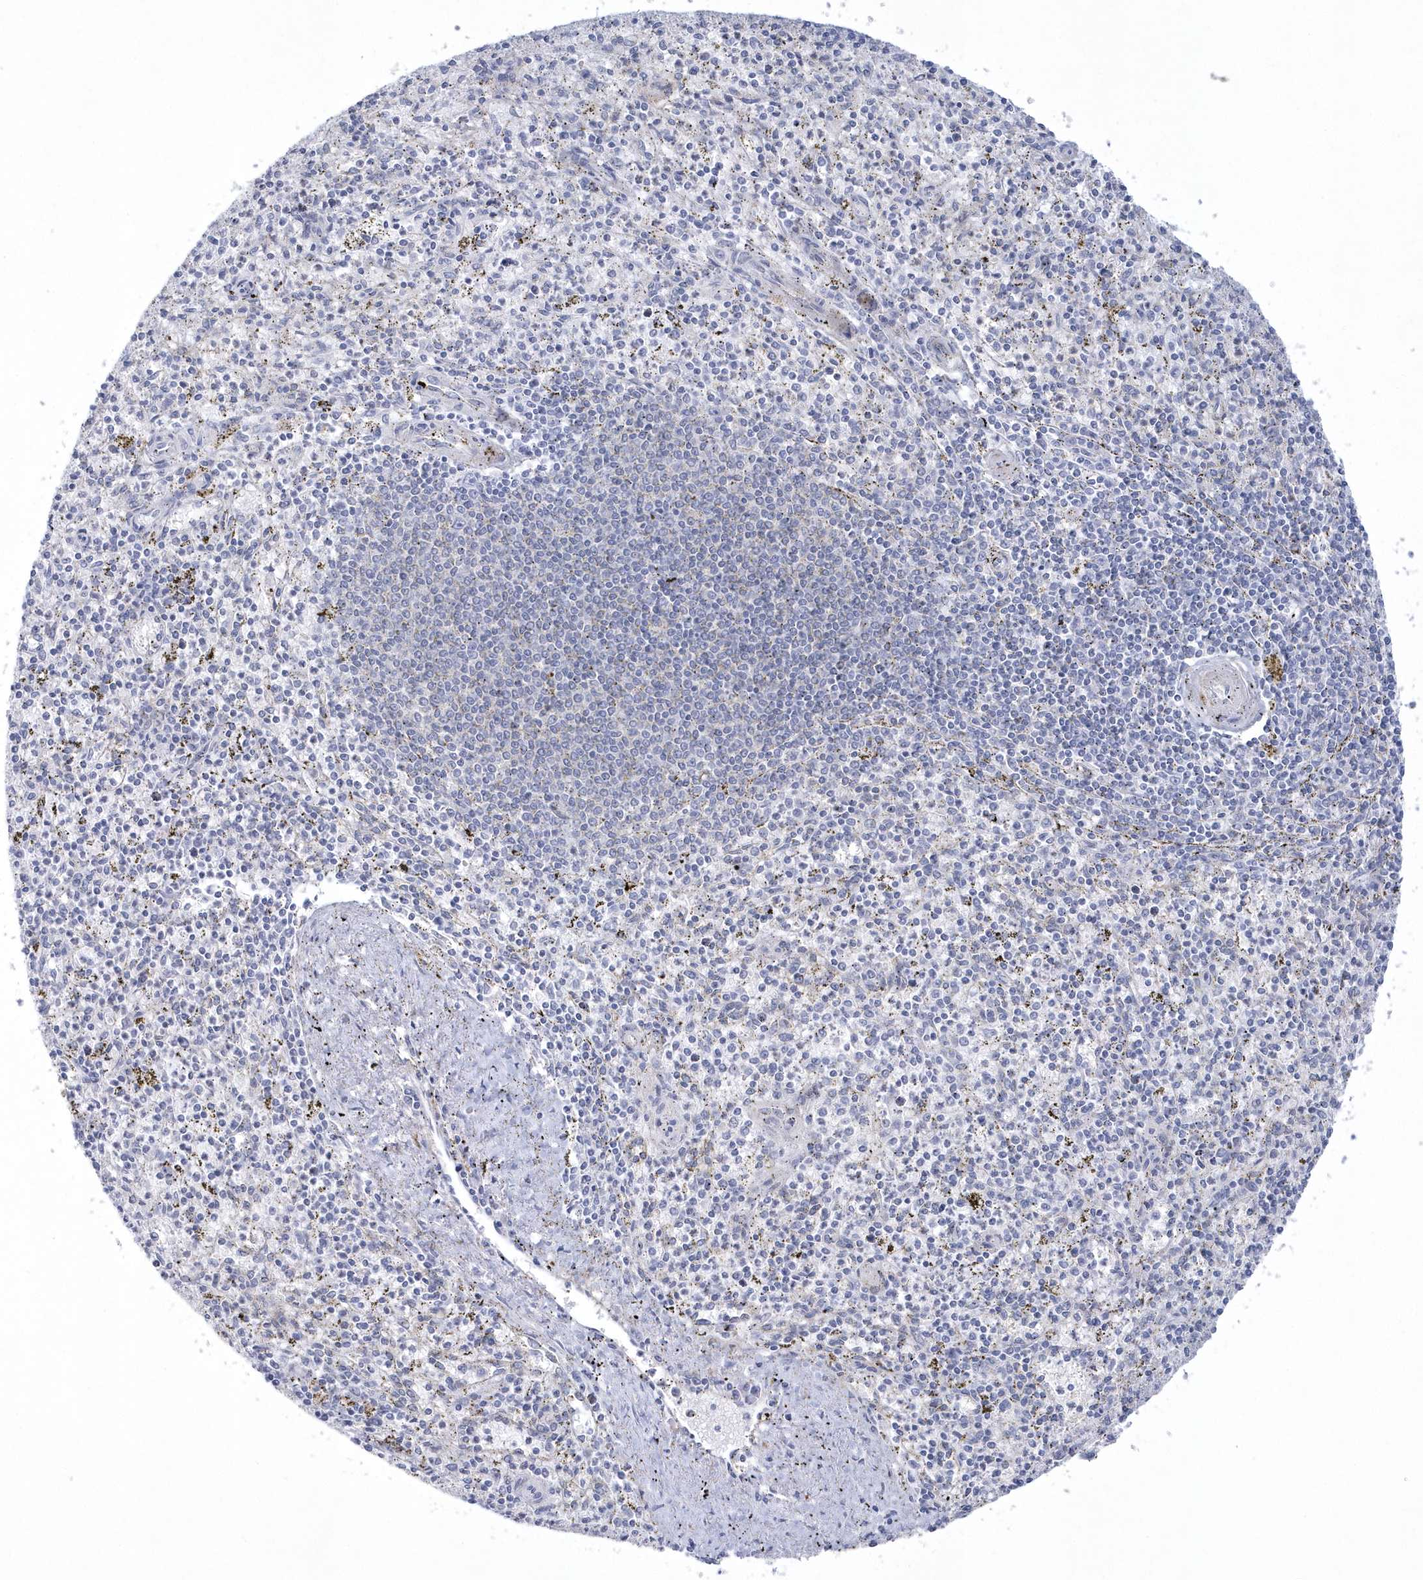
{"staining": {"intensity": "negative", "quantity": "none", "location": "none"}, "tissue": "spleen", "cell_type": "Cells in red pulp", "image_type": "normal", "snomed": [{"axis": "morphology", "description": "Normal tissue, NOS"}, {"axis": "topography", "description": "Spleen"}], "caption": "Unremarkable spleen was stained to show a protein in brown. There is no significant positivity in cells in red pulp.", "gene": "WDR27", "patient": {"sex": "male", "age": 72}}